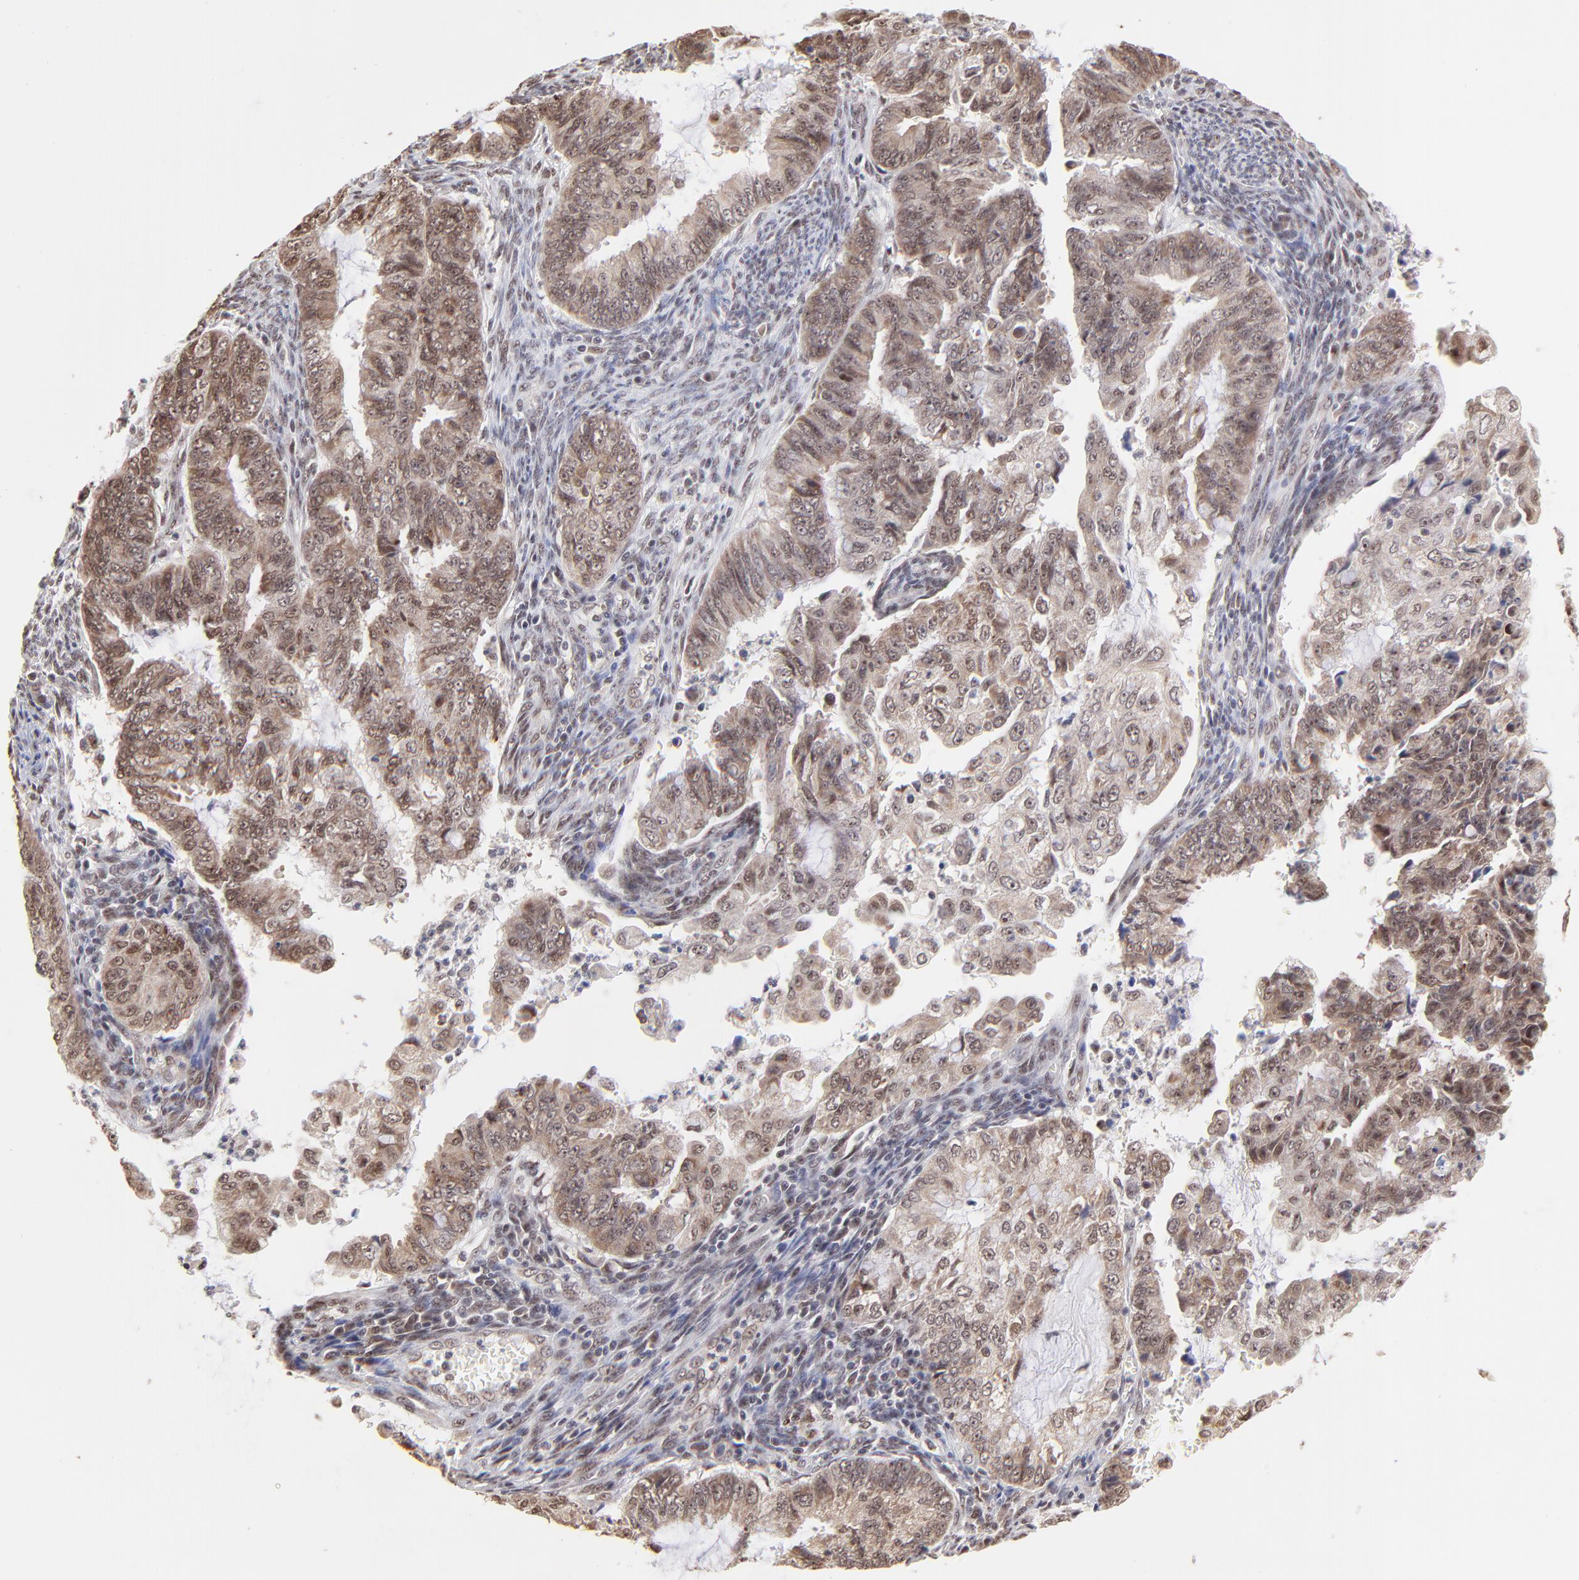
{"staining": {"intensity": "weak", "quantity": ">75%", "location": "cytoplasmic/membranous,nuclear"}, "tissue": "endometrial cancer", "cell_type": "Tumor cells", "image_type": "cancer", "snomed": [{"axis": "morphology", "description": "Adenocarcinoma, NOS"}, {"axis": "topography", "description": "Endometrium"}], "caption": "Immunohistochemical staining of human adenocarcinoma (endometrial) demonstrates weak cytoplasmic/membranous and nuclear protein staining in approximately >75% of tumor cells. The staining is performed using DAB (3,3'-diaminobenzidine) brown chromogen to label protein expression. The nuclei are counter-stained blue using hematoxylin.", "gene": "ZNF670", "patient": {"sex": "female", "age": 75}}